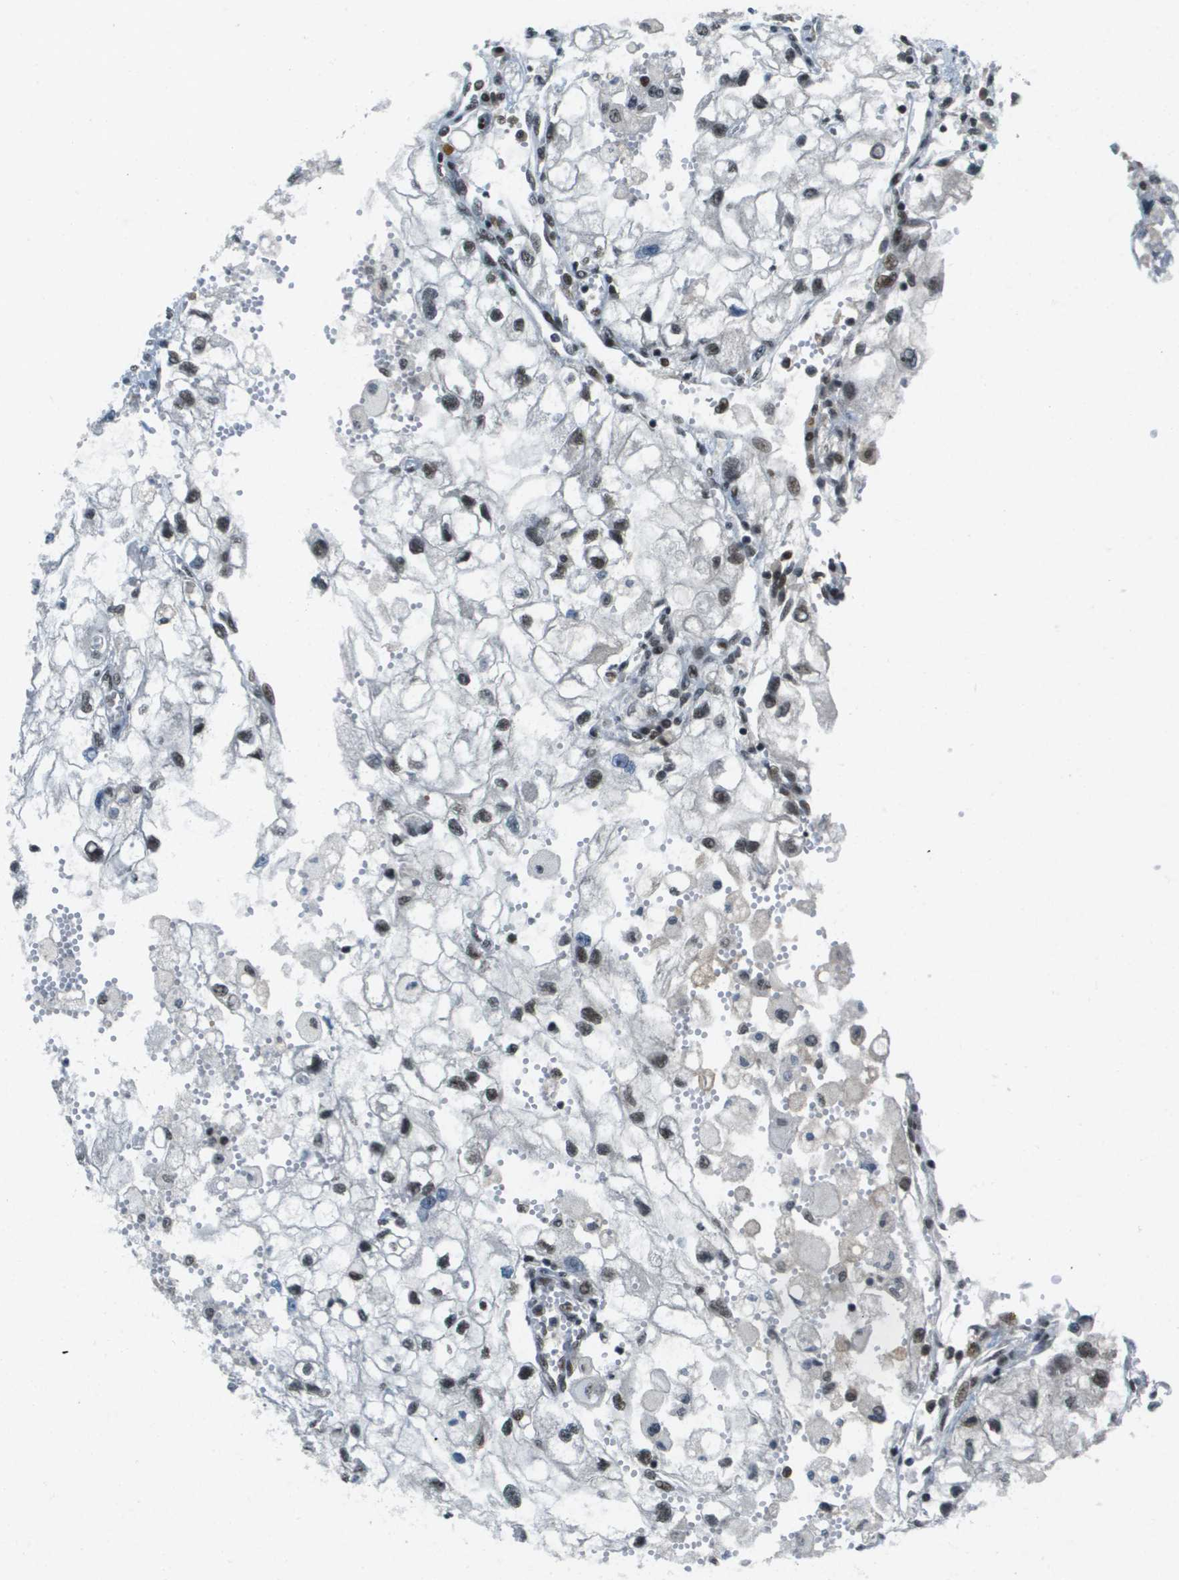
{"staining": {"intensity": "moderate", "quantity": ">75%", "location": "nuclear"}, "tissue": "renal cancer", "cell_type": "Tumor cells", "image_type": "cancer", "snomed": [{"axis": "morphology", "description": "Adenocarcinoma, NOS"}, {"axis": "topography", "description": "Kidney"}], "caption": "High-power microscopy captured an immunohistochemistry histopathology image of renal cancer (adenocarcinoma), revealing moderate nuclear expression in approximately >75% of tumor cells.", "gene": "IRF7", "patient": {"sex": "female", "age": 70}}